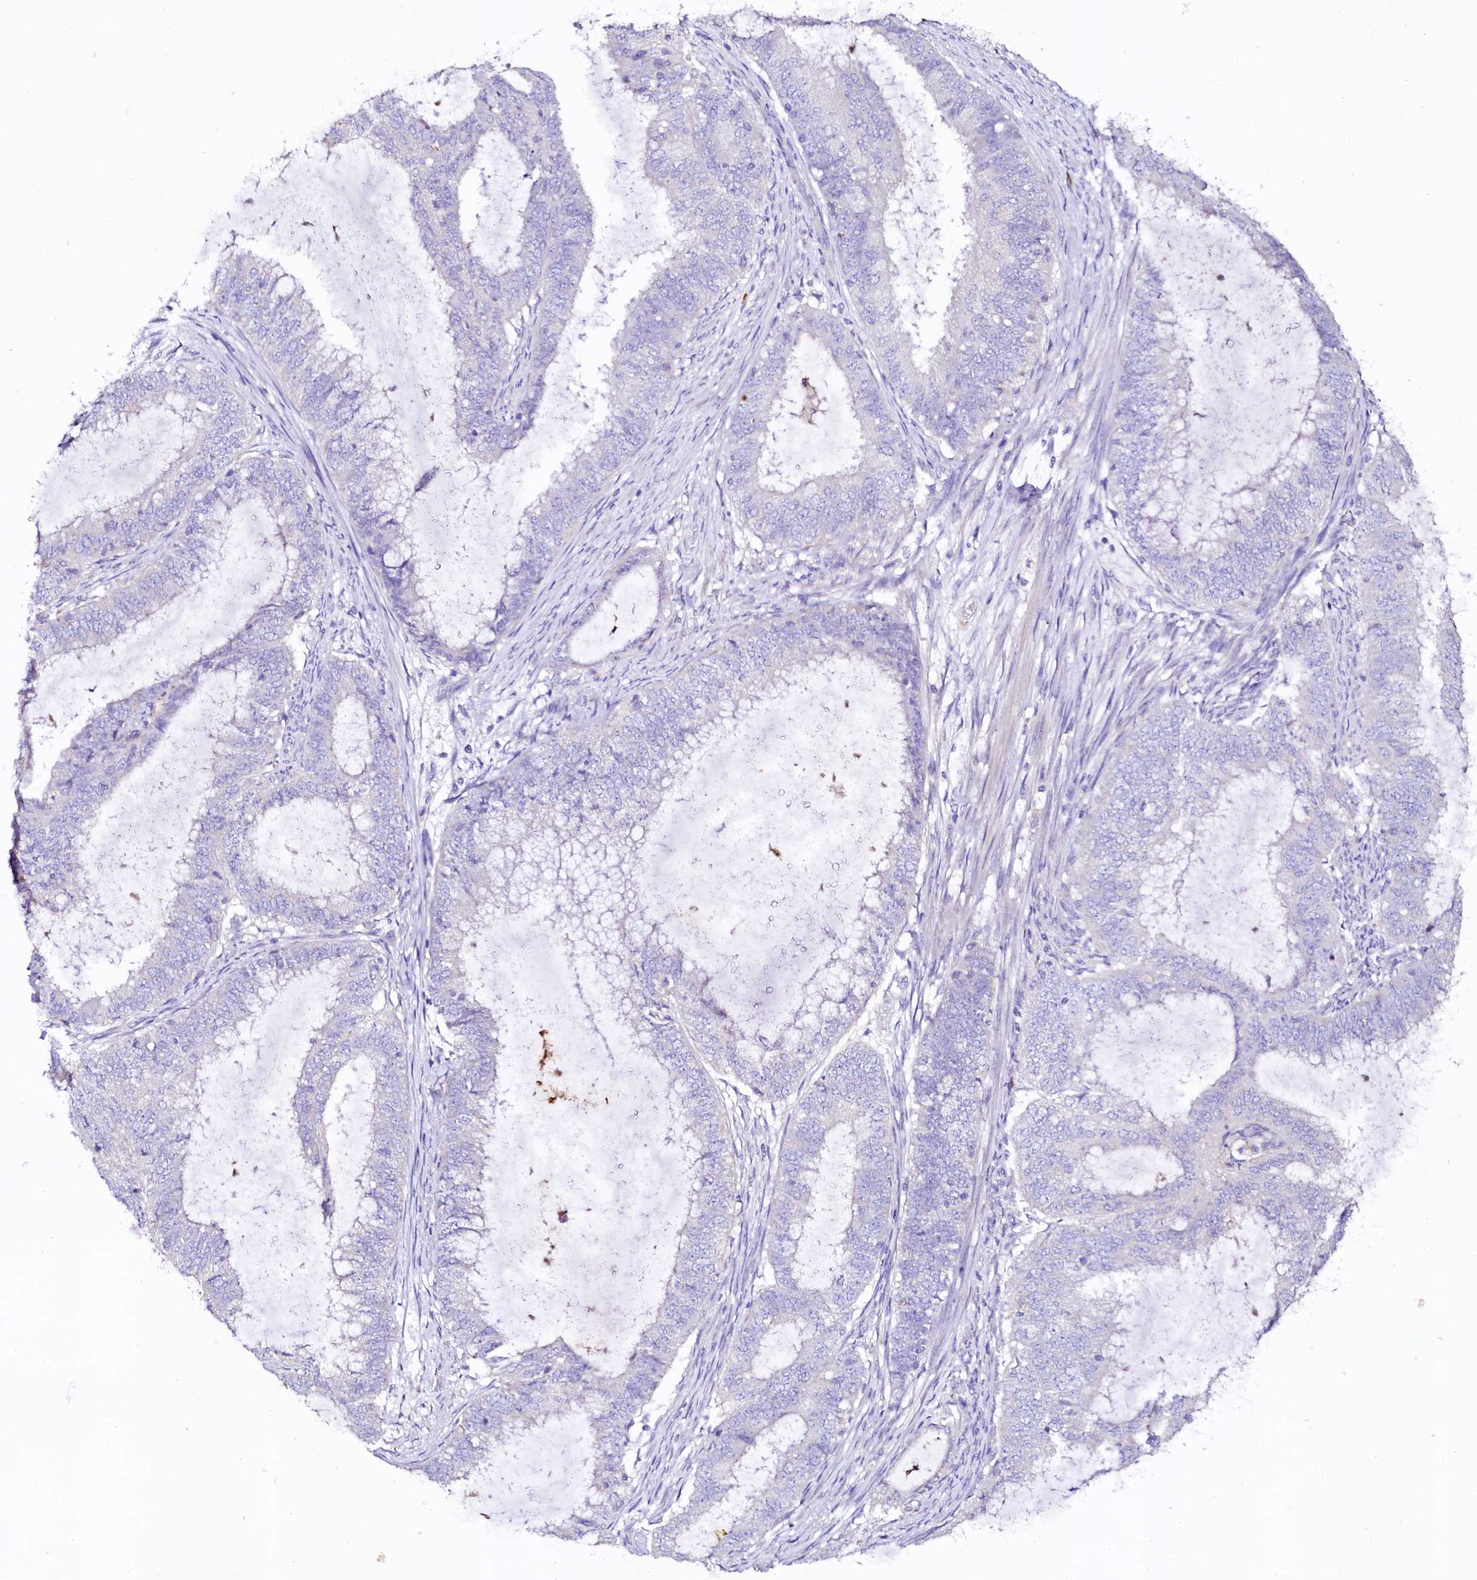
{"staining": {"intensity": "negative", "quantity": "none", "location": "none"}, "tissue": "endometrial cancer", "cell_type": "Tumor cells", "image_type": "cancer", "snomed": [{"axis": "morphology", "description": "Adenocarcinoma, NOS"}, {"axis": "topography", "description": "Endometrium"}], "caption": "A micrograph of human adenocarcinoma (endometrial) is negative for staining in tumor cells. The staining was performed using DAB (3,3'-diaminobenzidine) to visualize the protein expression in brown, while the nuclei were stained in blue with hematoxylin (Magnification: 20x).", "gene": "NAA16", "patient": {"sex": "female", "age": 51}}